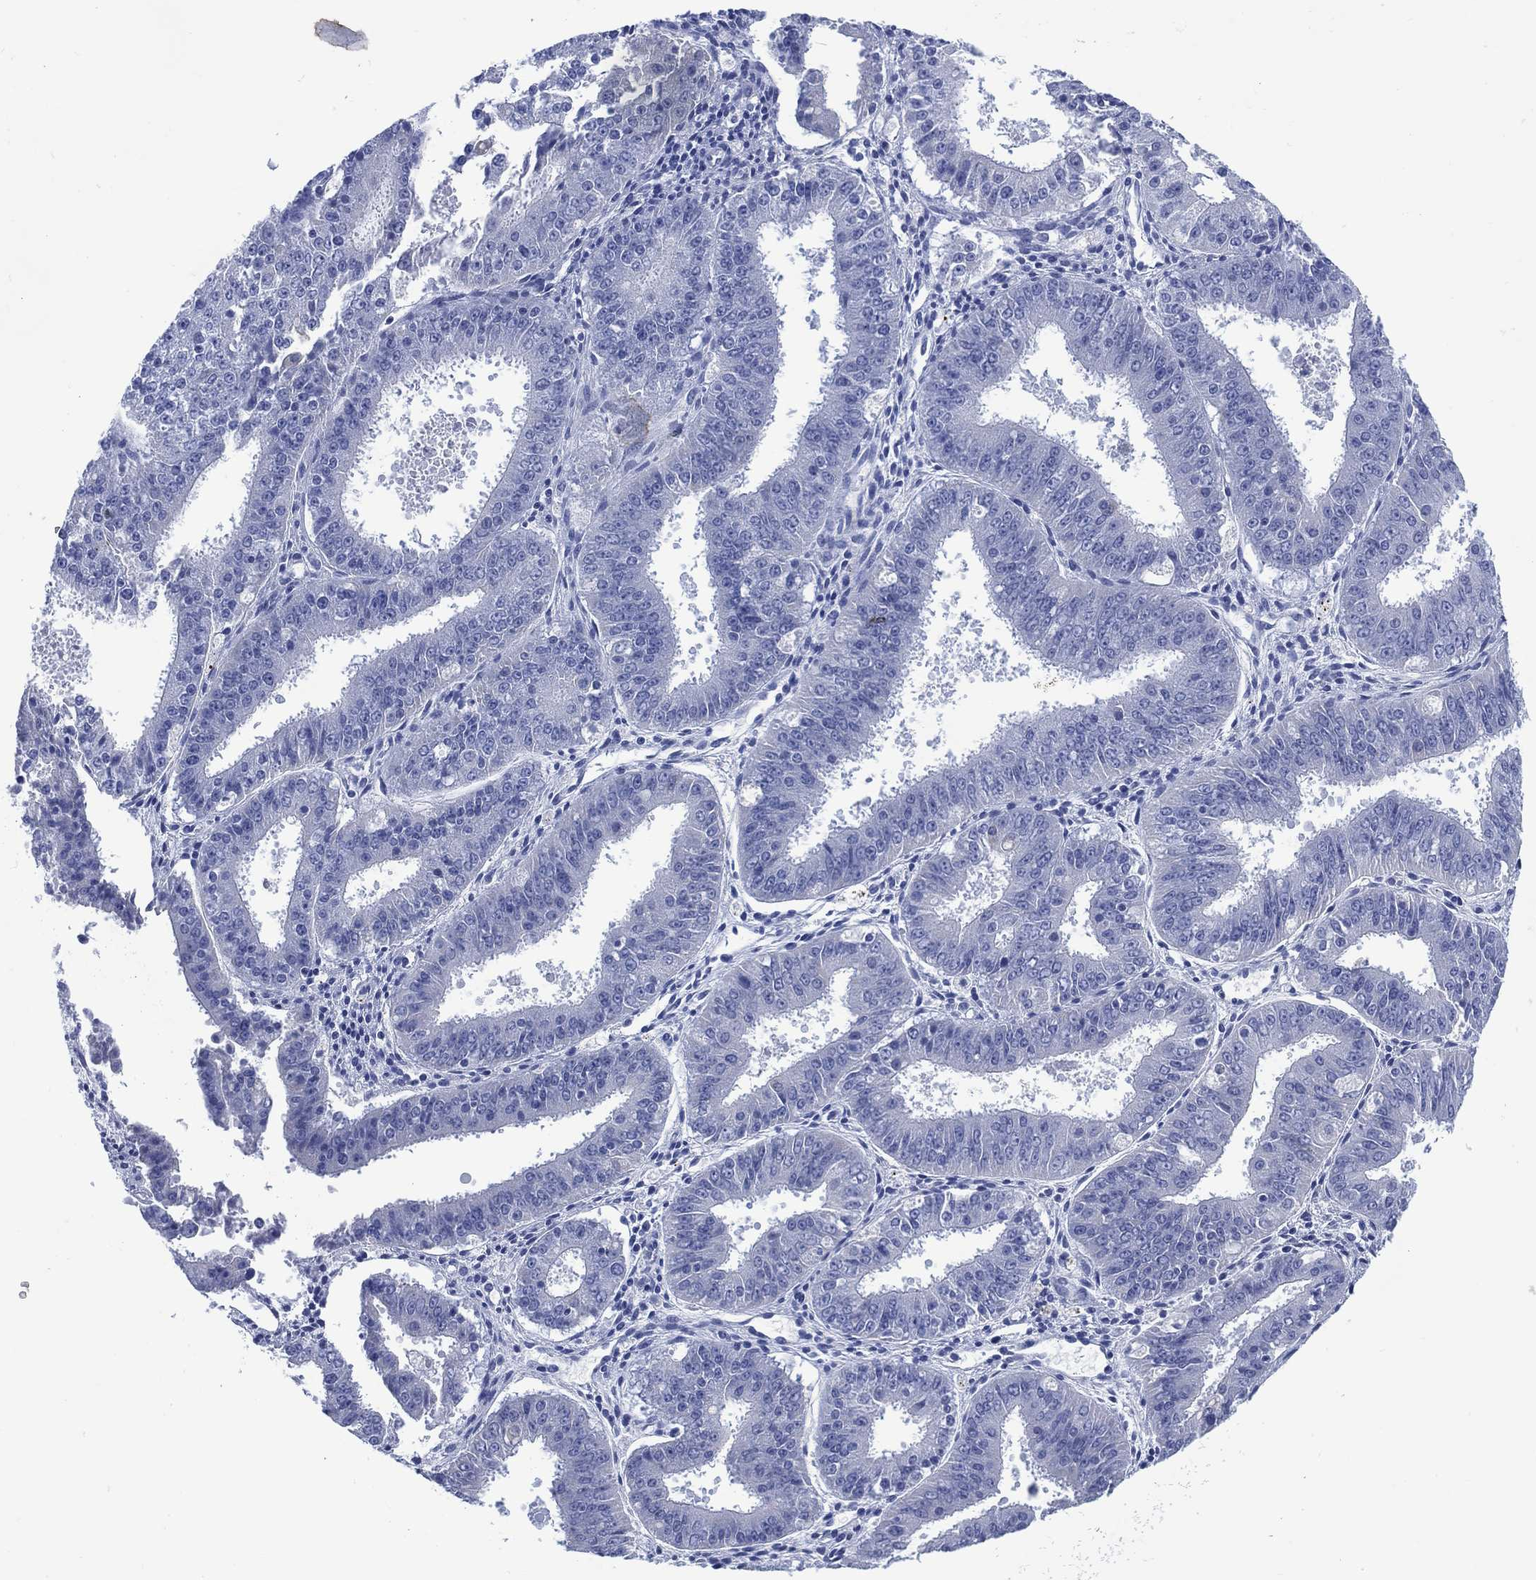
{"staining": {"intensity": "negative", "quantity": "none", "location": "none"}, "tissue": "ovarian cancer", "cell_type": "Tumor cells", "image_type": "cancer", "snomed": [{"axis": "morphology", "description": "Carcinoma, endometroid"}, {"axis": "topography", "description": "Ovary"}], "caption": "Ovarian endometroid carcinoma was stained to show a protein in brown. There is no significant expression in tumor cells.", "gene": "DDI1", "patient": {"sex": "female", "age": 42}}